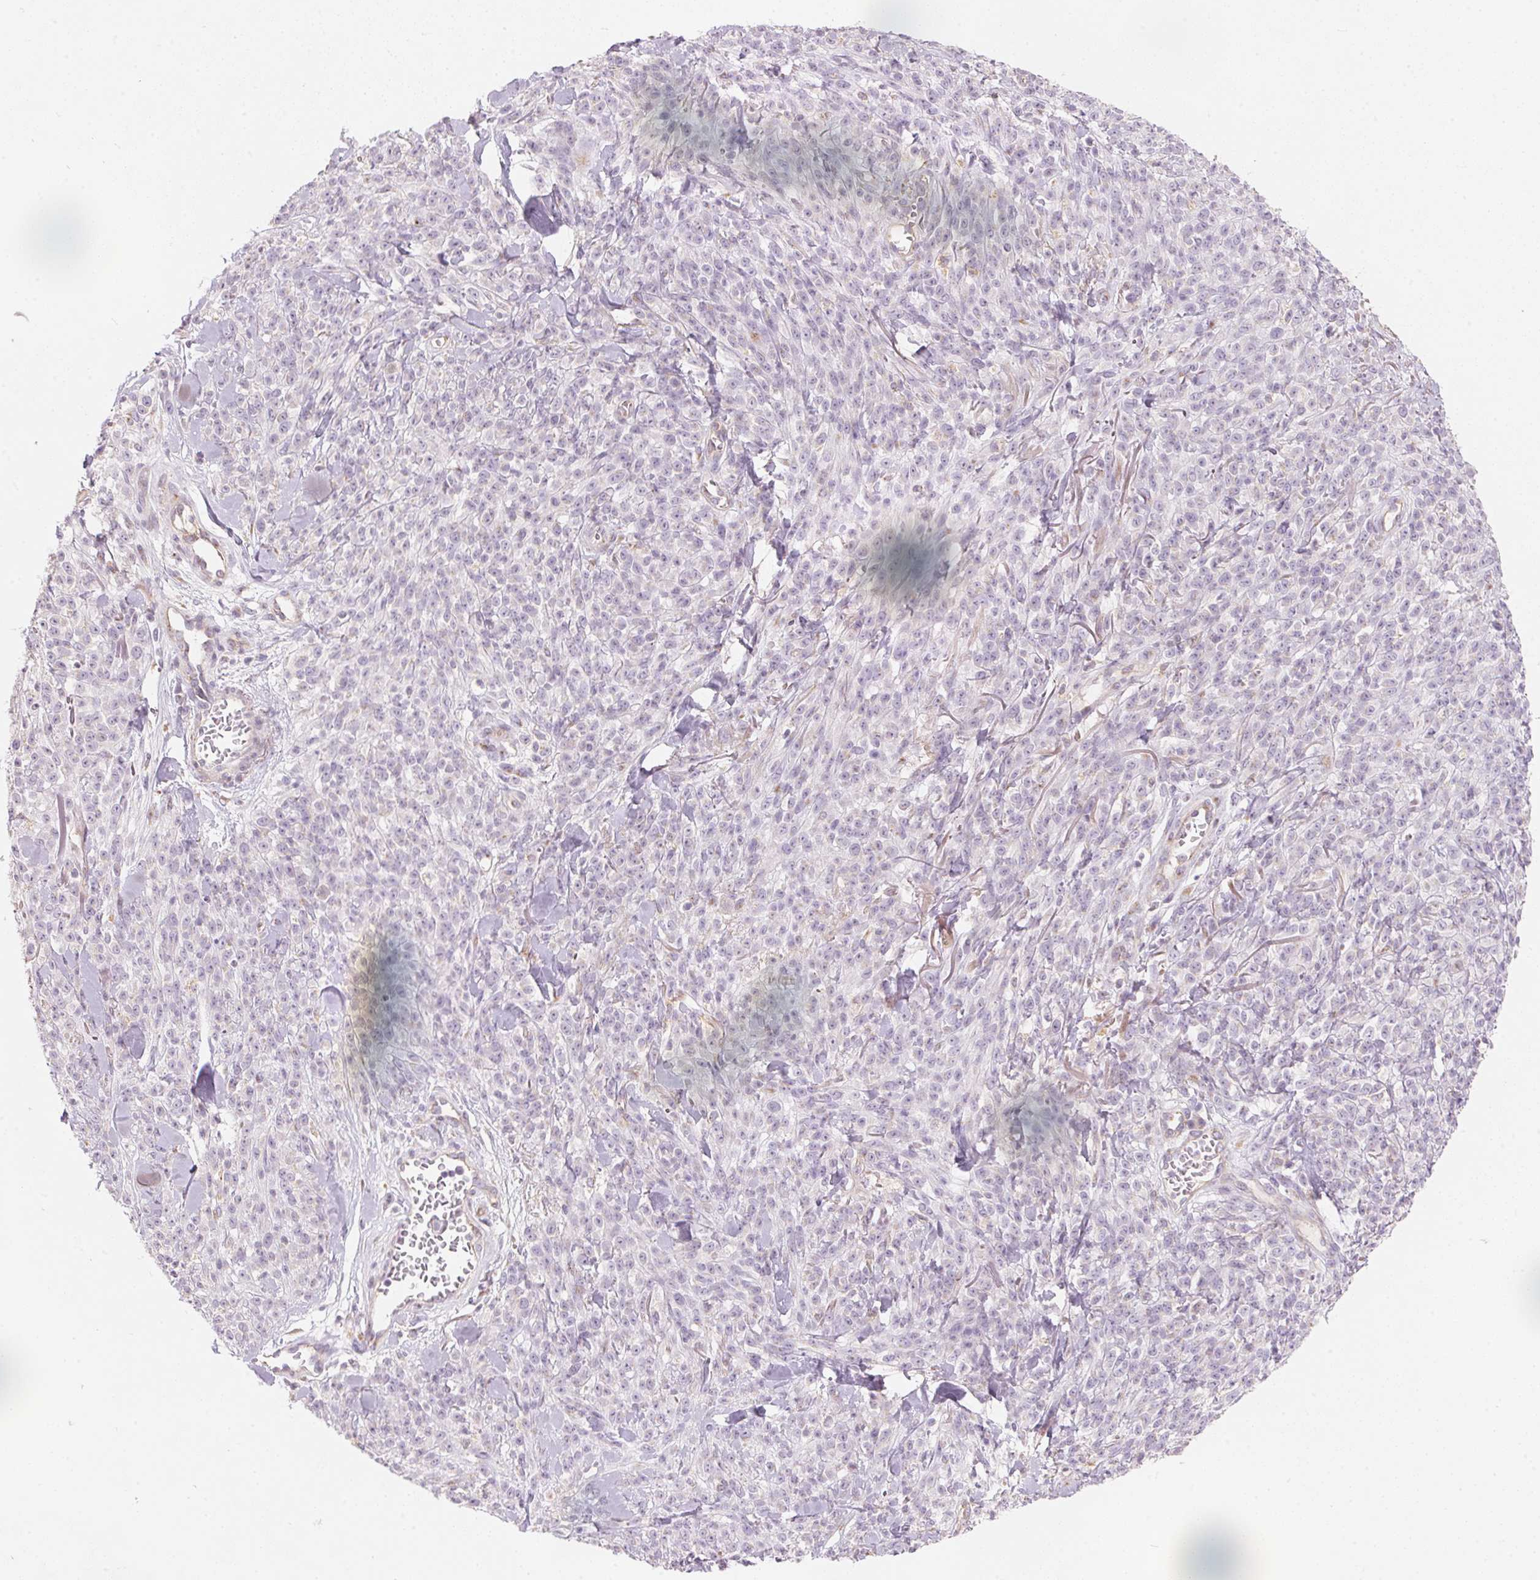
{"staining": {"intensity": "negative", "quantity": "none", "location": "none"}, "tissue": "melanoma", "cell_type": "Tumor cells", "image_type": "cancer", "snomed": [{"axis": "morphology", "description": "Malignant melanoma, NOS"}, {"axis": "topography", "description": "Skin"}, {"axis": "topography", "description": "Skin of trunk"}], "caption": "IHC of malignant melanoma exhibits no positivity in tumor cells.", "gene": "DRAM2", "patient": {"sex": "male", "age": 74}}